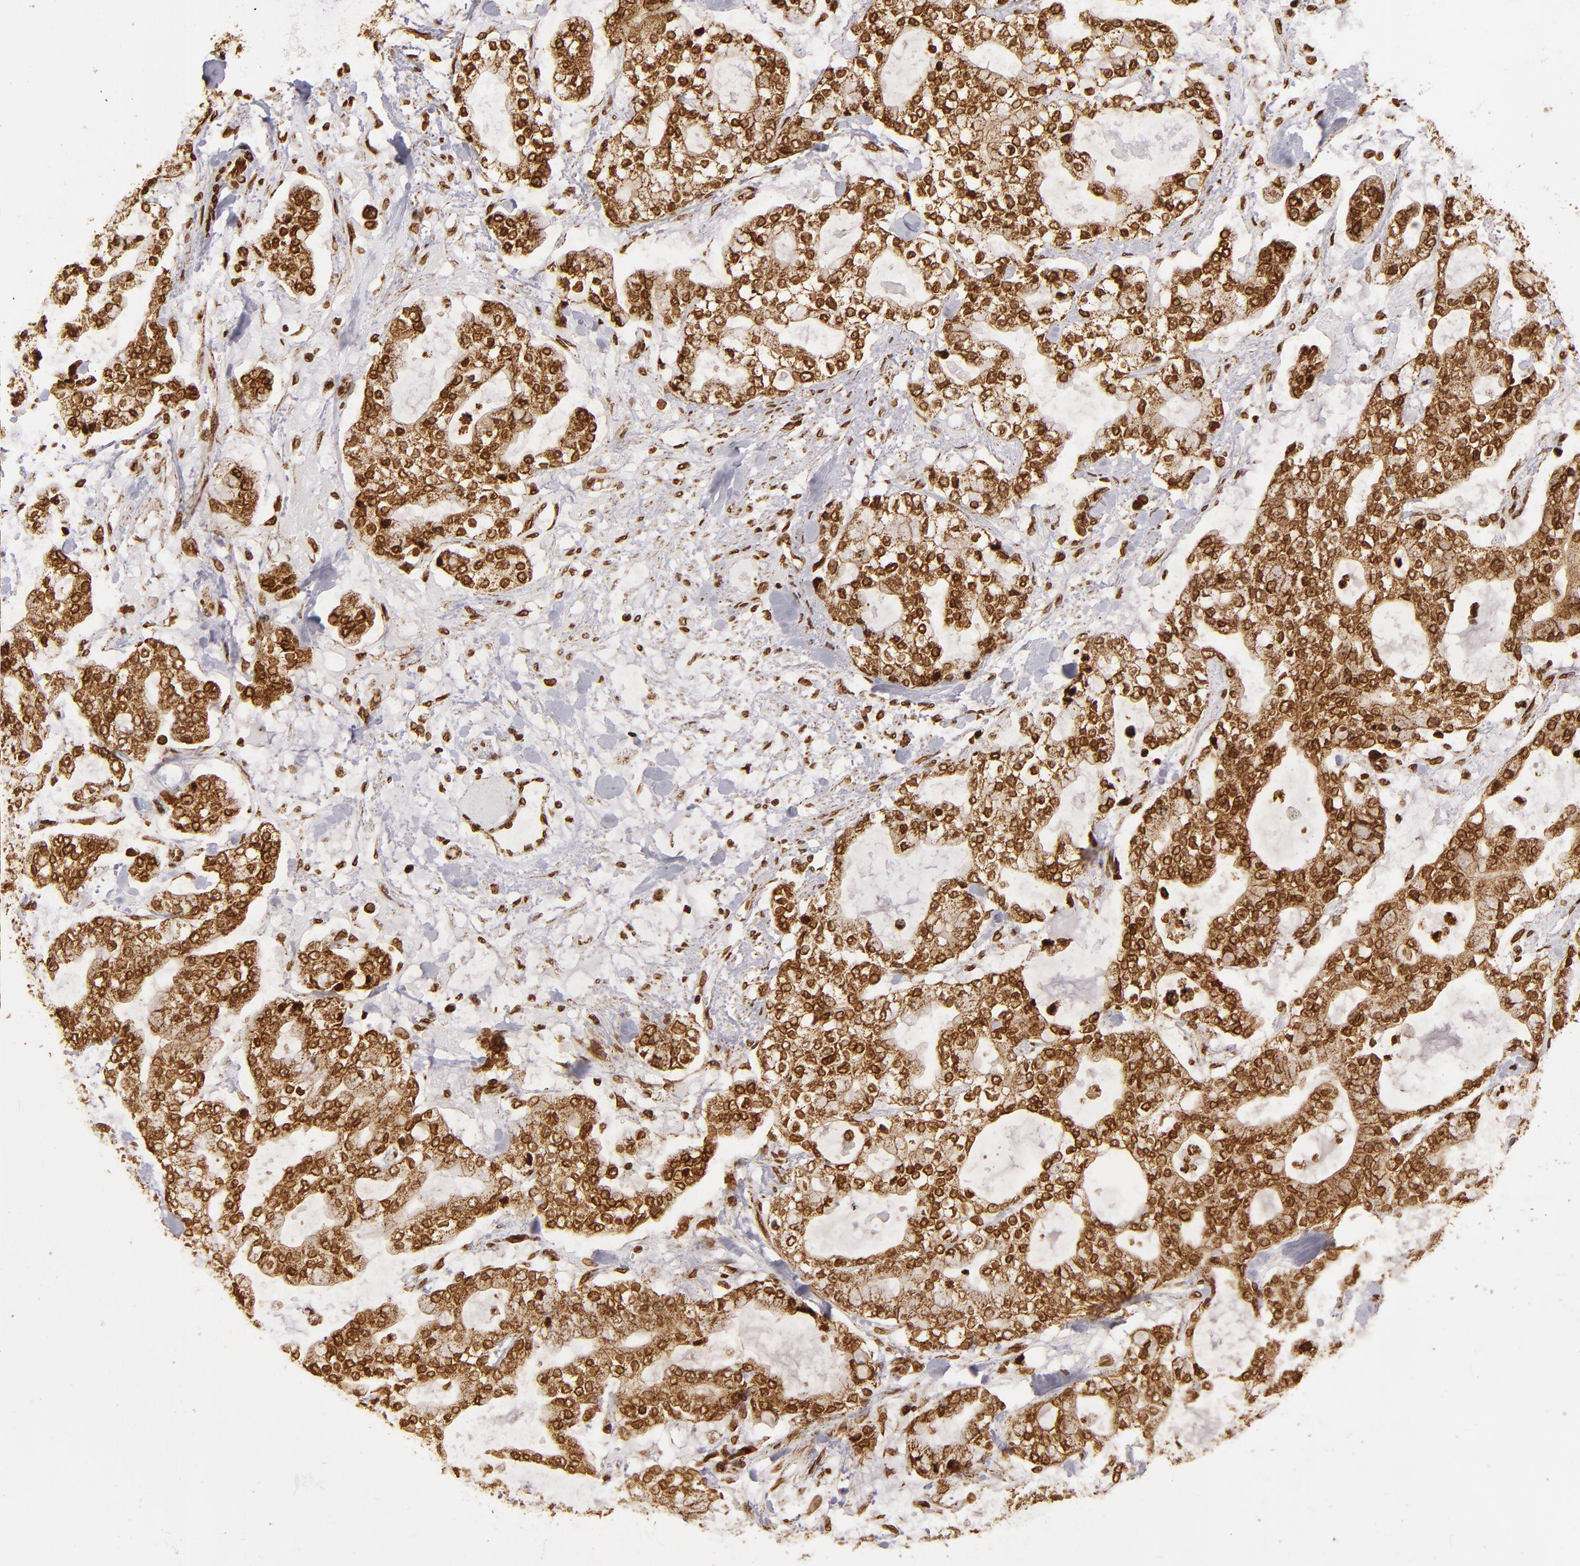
{"staining": {"intensity": "strong", "quantity": ">75%", "location": "cytoplasmic/membranous,nuclear"}, "tissue": "stomach cancer", "cell_type": "Tumor cells", "image_type": "cancer", "snomed": [{"axis": "morphology", "description": "Normal tissue, NOS"}, {"axis": "morphology", "description": "Adenocarcinoma, NOS"}, {"axis": "topography", "description": "Stomach, upper"}, {"axis": "topography", "description": "Stomach"}], "caption": "Stomach cancer stained with a brown dye shows strong cytoplasmic/membranous and nuclear positive expression in about >75% of tumor cells.", "gene": "CUL3", "patient": {"sex": "male", "age": 76}}